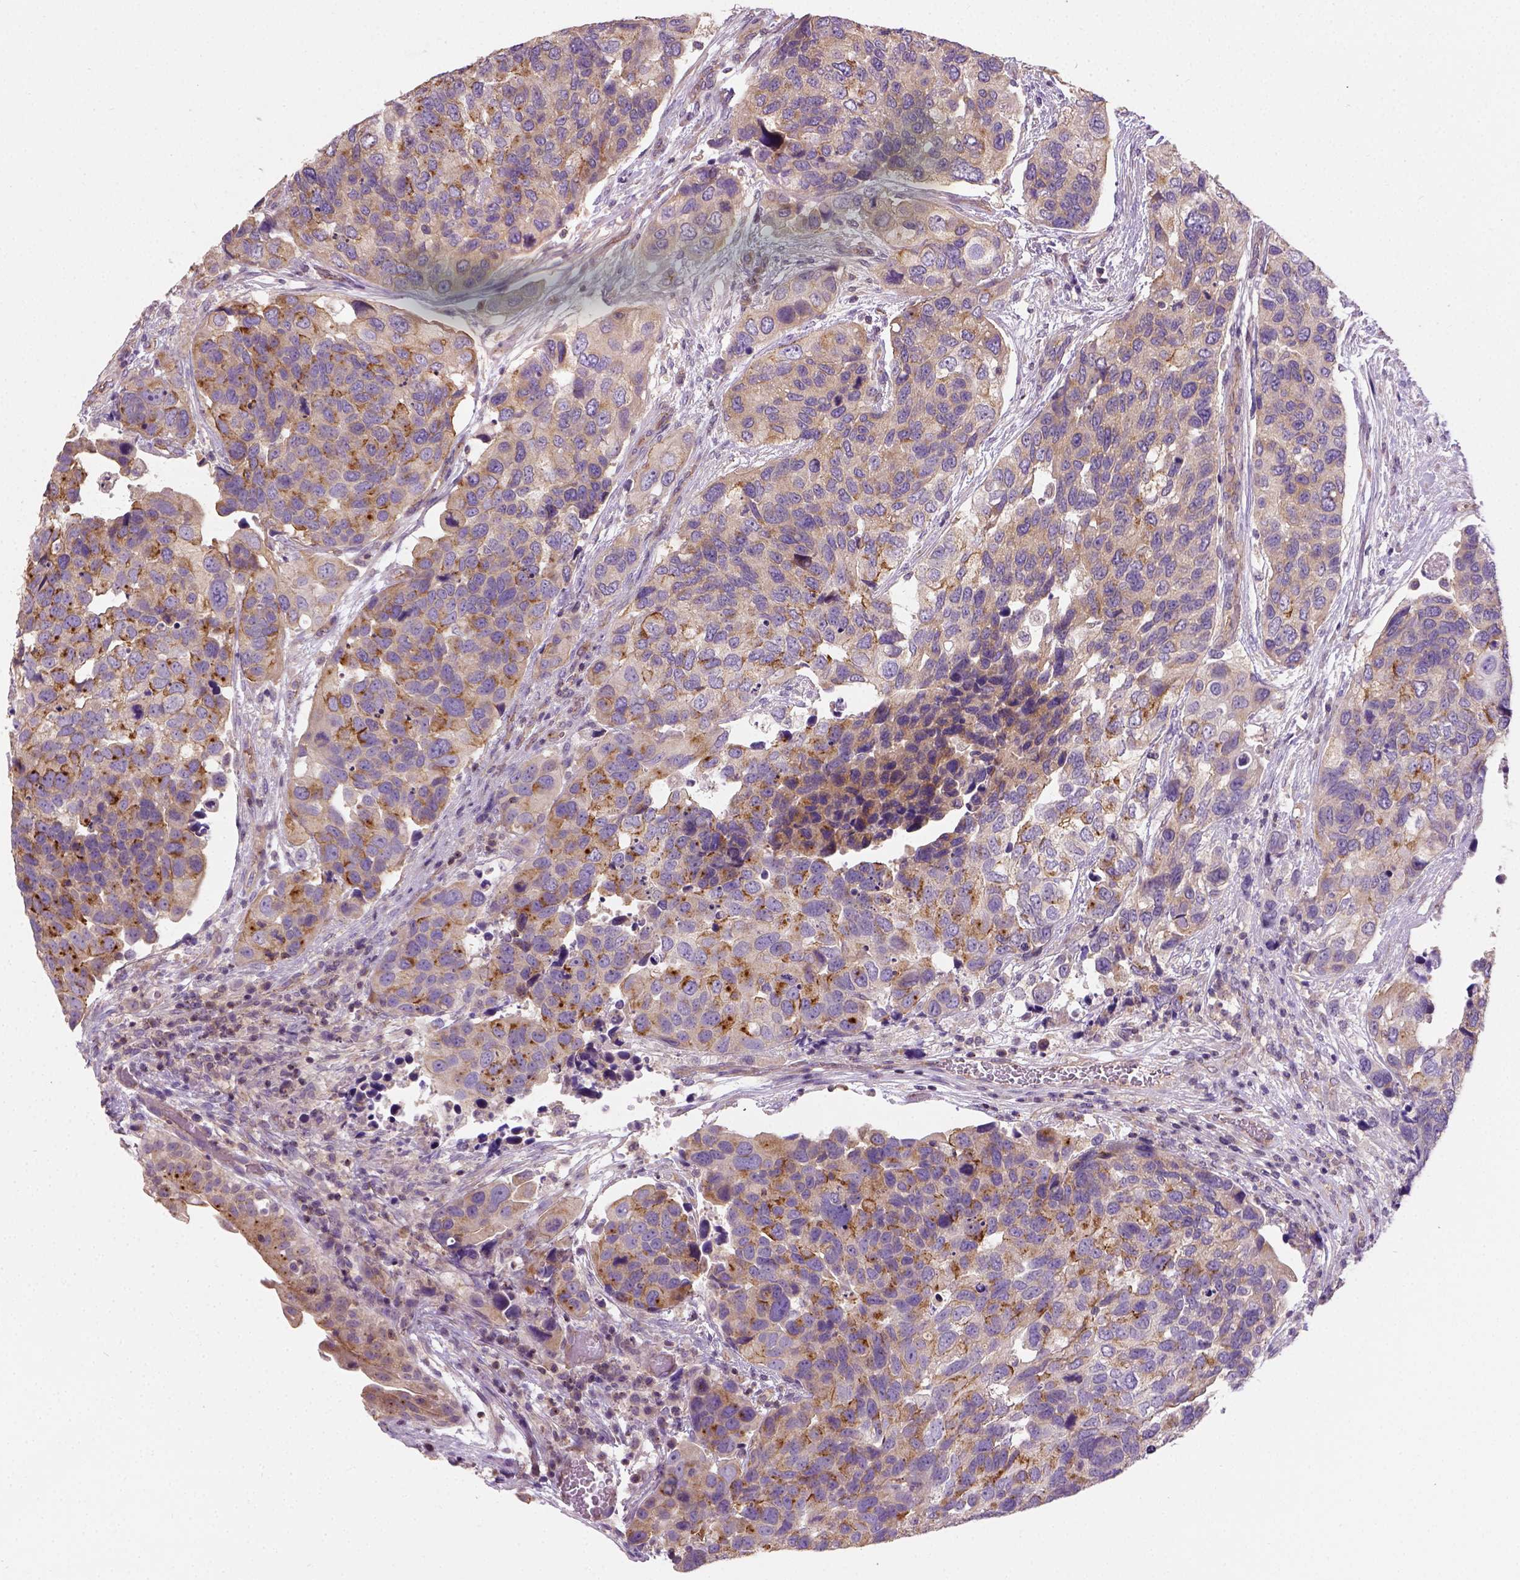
{"staining": {"intensity": "moderate", "quantity": "25%-75%", "location": "cytoplasmic/membranous"}, "tissue": "urothelial cancer", "cell_type": "Tumor cells", "image_type": "cancer", "snomed": [{"axis": "morphology", "description": "Urothelial carcinoma, High grade"}, {"axis": "topography", "description": "Urinary bladder"}], "caption": "The histopathology image shows a brown stain indicating the presence of a protein in the cytoplasmic/membranous of tumor cells in high-grade urothelial carcinoma.", "gene": "CRACR2A", "patient": {"sex": "male", "age": 60}}